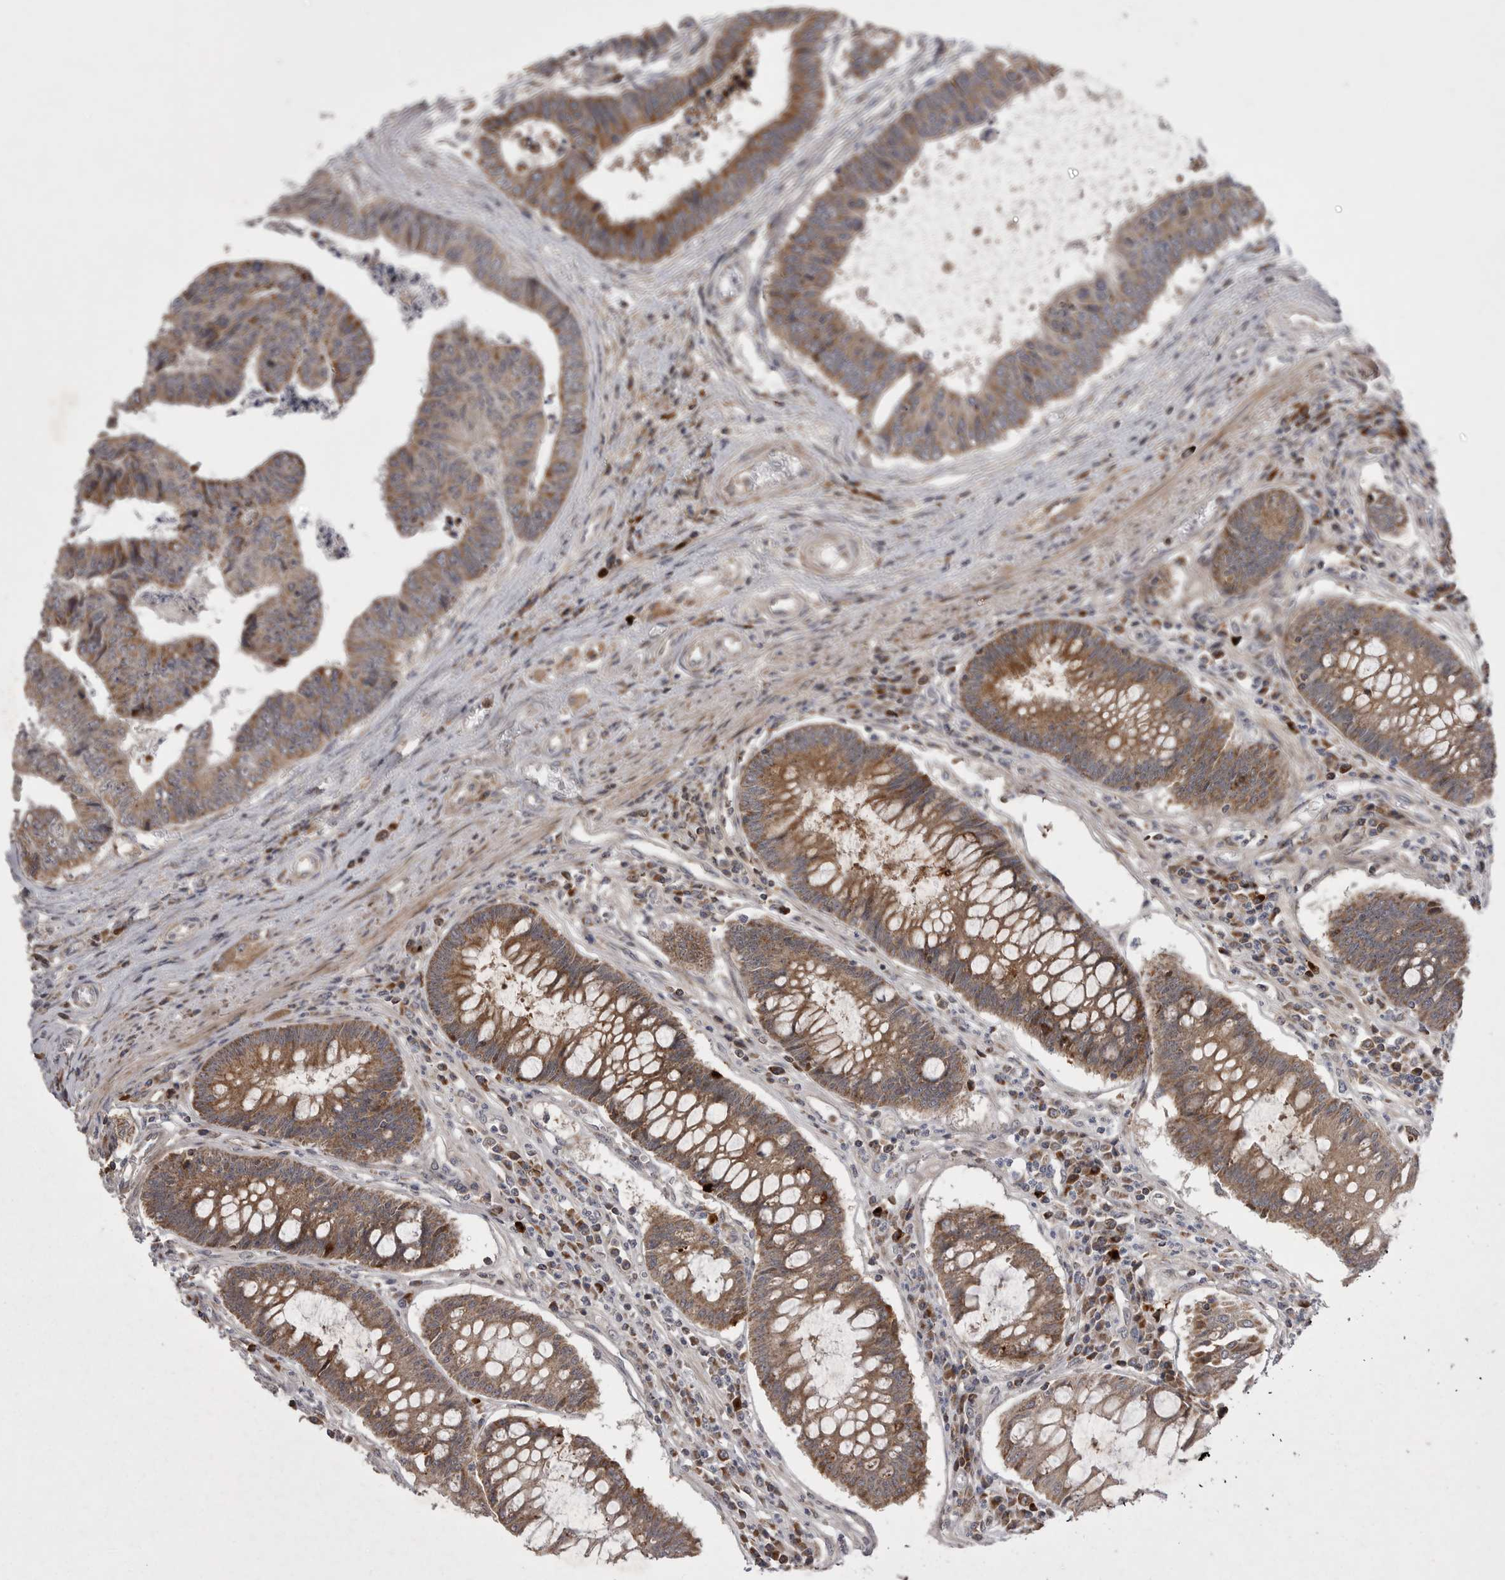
{"staining": {"intensity": "moderate", "quantity": ">75%", "location": "cytoplasmic/membranous"}, "tissue": "colorectal cancer", "cell_type": "Tumor cells", "image_type": "cancer", "snomed": [{"axis": "morphology", "description": "Adenocarcinoma, NOS"}, {"axis": "topography", "description": "Rectum"}], "caption": "Moderate cytoplasmic/membranous positivity is seen in approximately >75% of tumor cells in colorectal cancer (adenocarcinoma).", "gene": "KYAT3", "patient": {"sex": "male", "age": 84}}